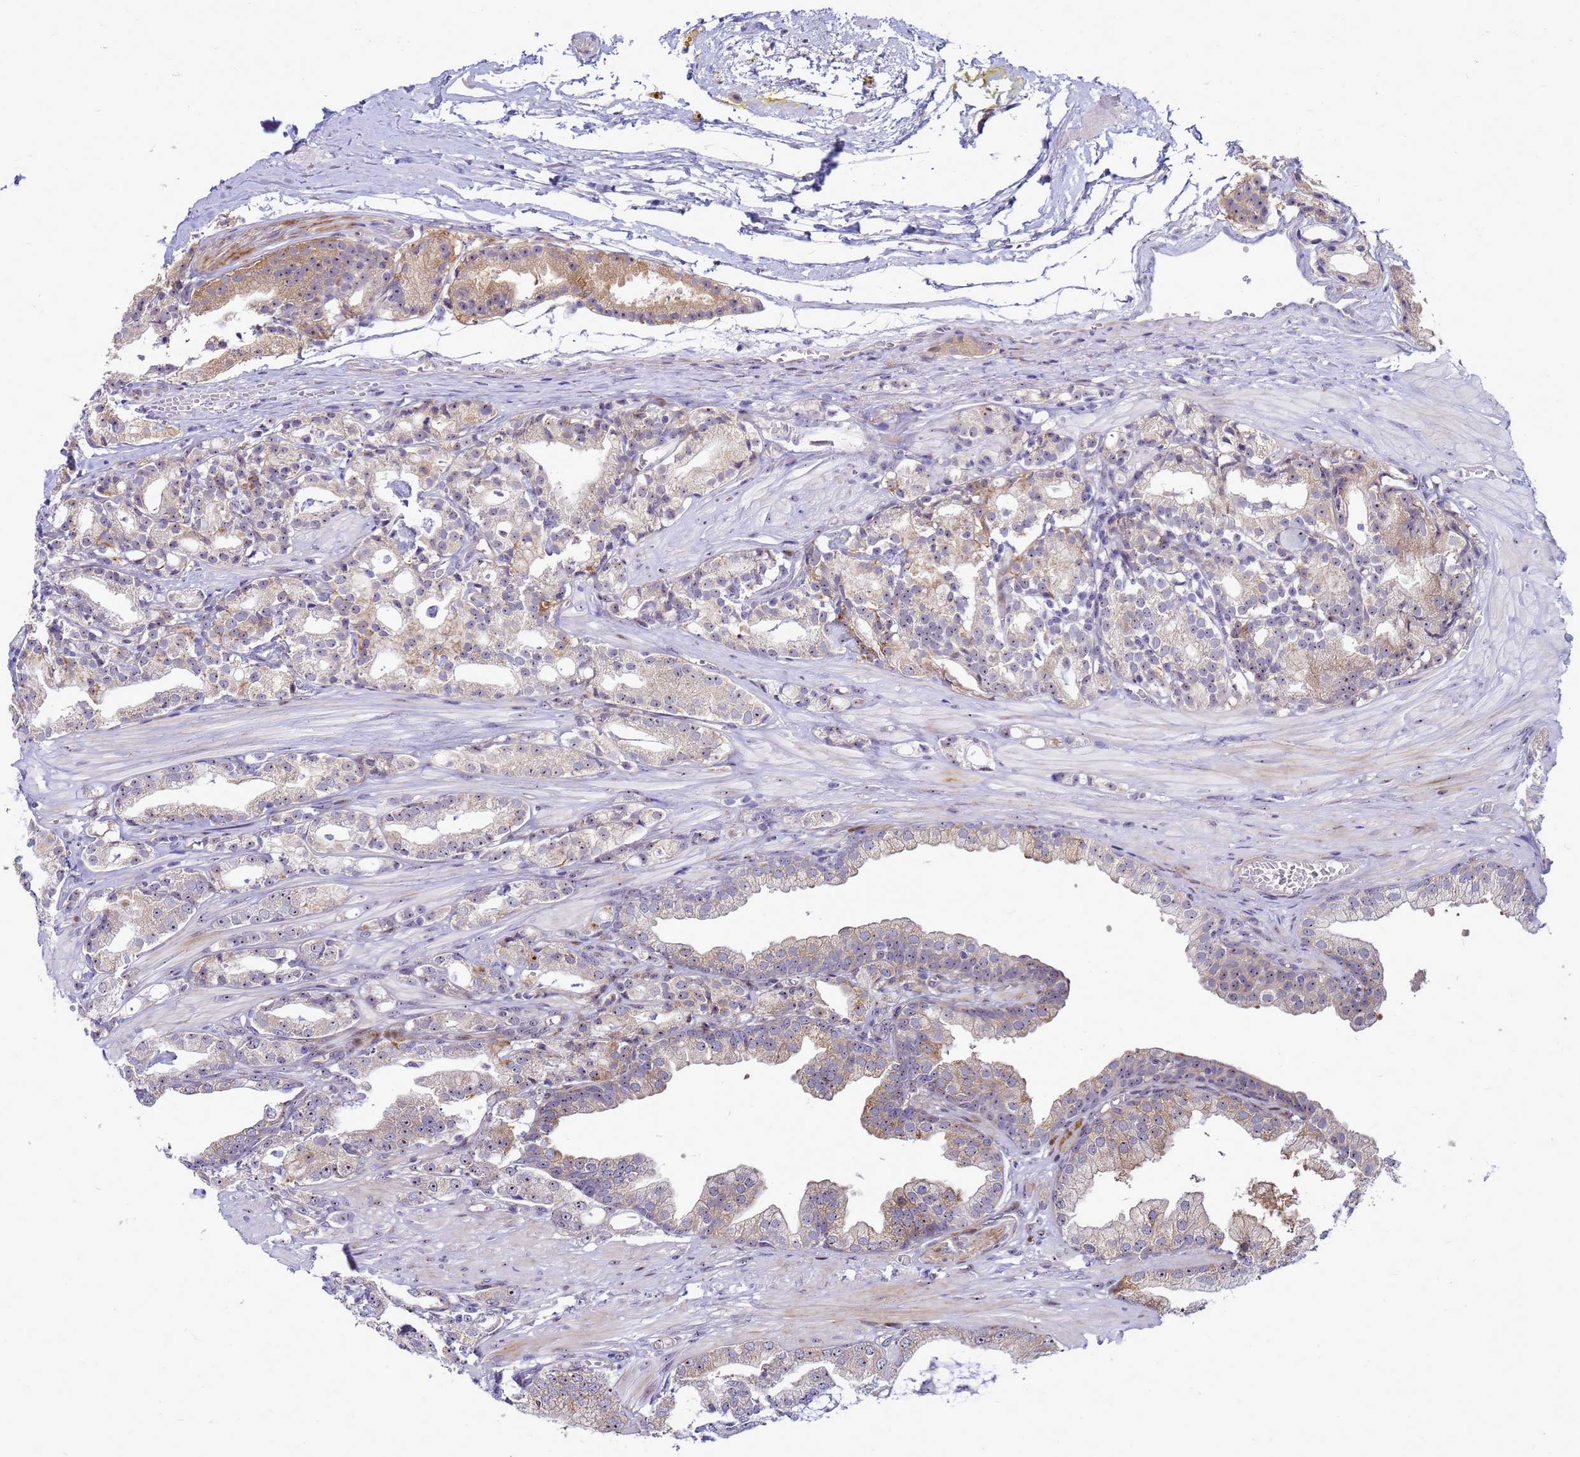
{"staining": {"intensity": "moderate", "quantity": "<25%", "location": "cytoplasmic/membranous"}, "tissue": "prostate cancer", "cell_type": "Tumor cells", "image_type": "cancer", "snomed": [{"axis": "morphology", "description": "Adenocarcinoma, High grade"}, {"axis": "topography", "description": "Prostate"}], "caption": "Brown immunohistochemical staining in prostate cancer (adenocarcinoma (high-grade)) shows moderate cytoplasmic/membranous staining in about <25% of tumor cells. (IHC, brightfield microscopy, high magnification).", "gene": "RSPO1", "patient": {"sex": "male", "age": 71}}